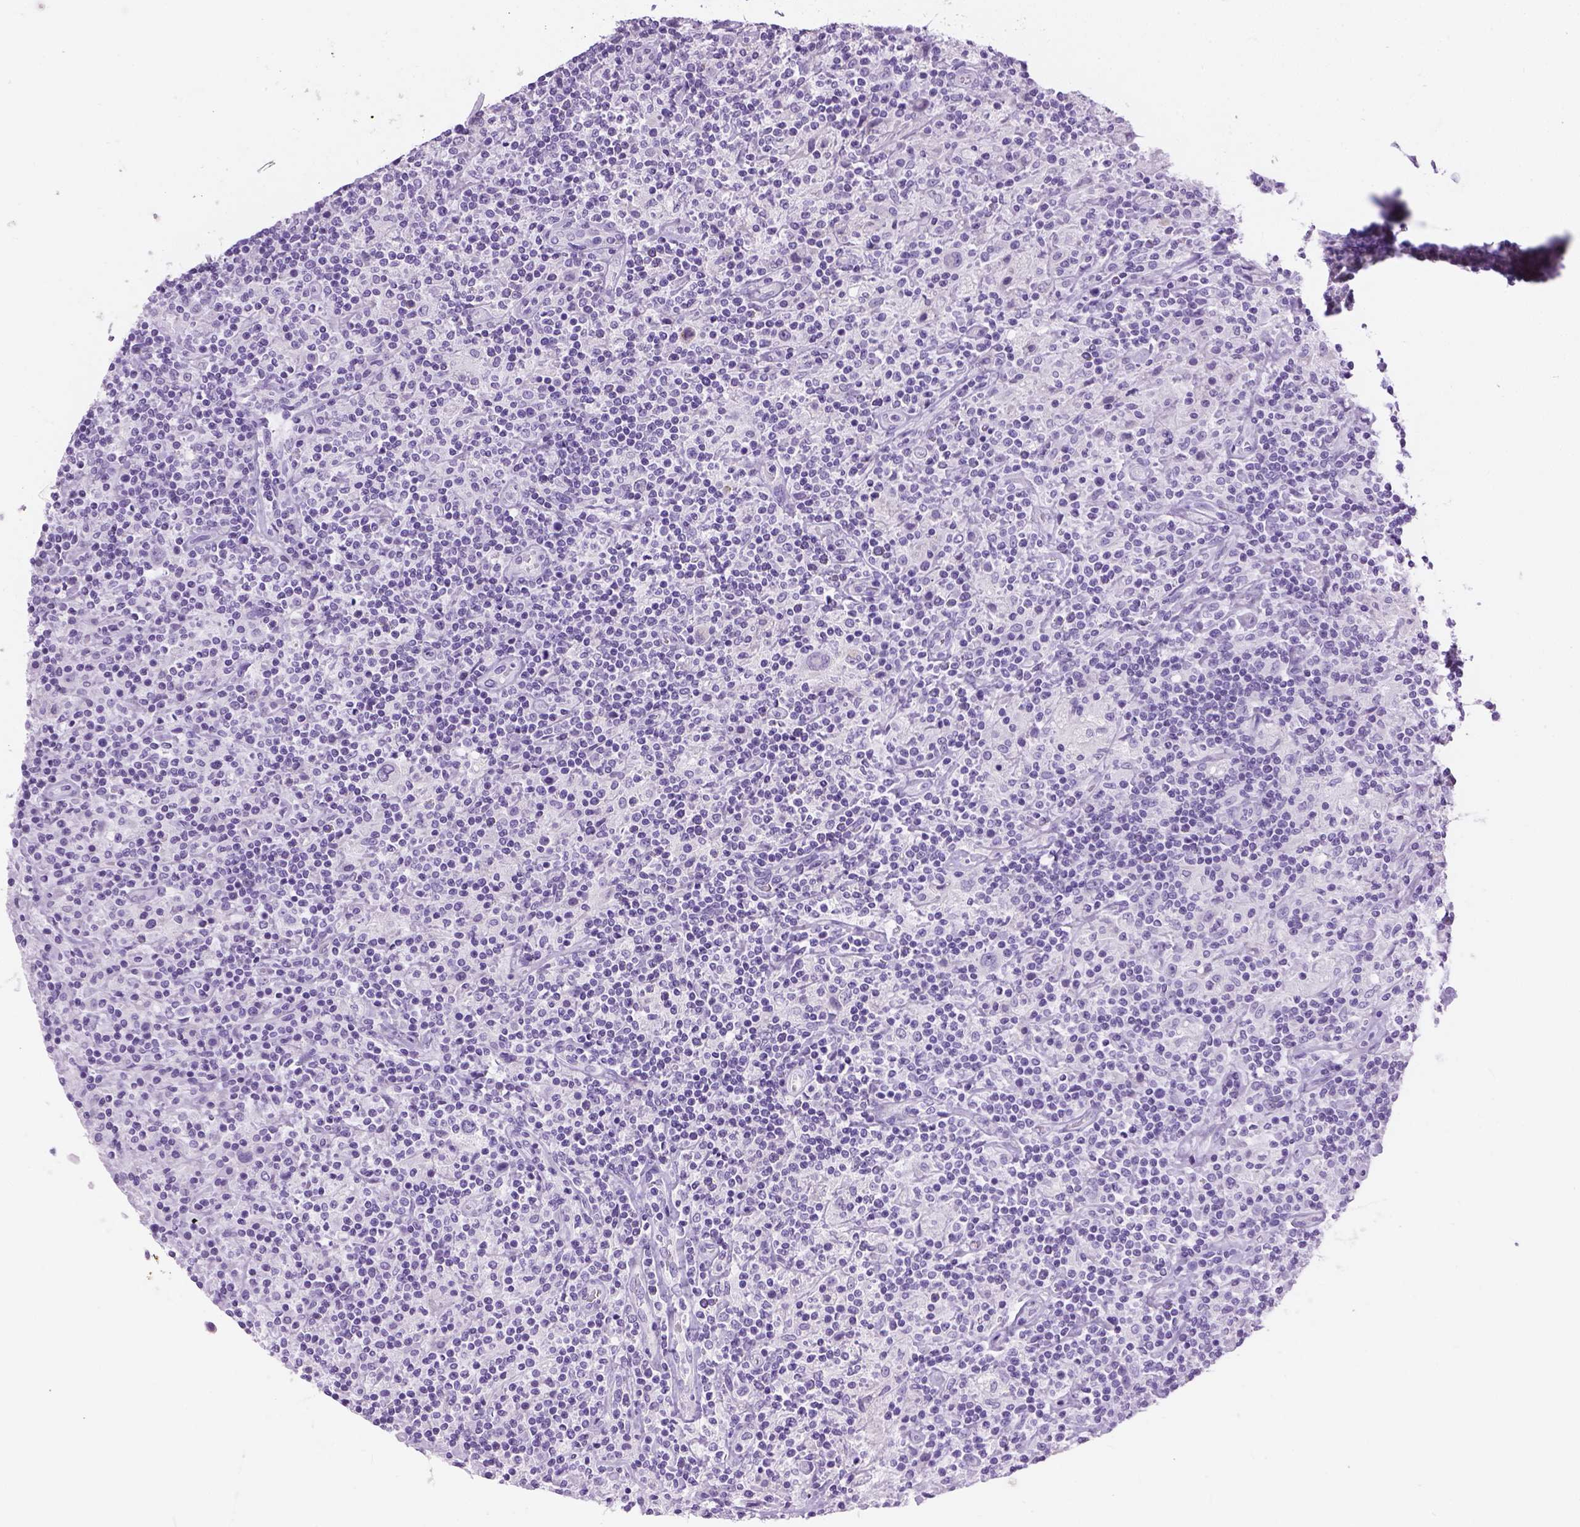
{"staining": {"intensity": "negative", "quantity": "none", "location": "none"}, "tissue": "lymphoma", "cell_type": "Tumor cells", "image_type": "cancer", "snomed": [{"axis": "morphology", "description": "Hodgkin's disease, NOS"}, {"axis": "topography", "description": "Lymph node"}], "caption": "High power microscopy micrograph of an immunohistochemistry histopathology image of lymphoma, revealing no significant positivity in tumor cells.", "gene": "TMEM38A", "patient": {"sex": "male", "age": 70}}